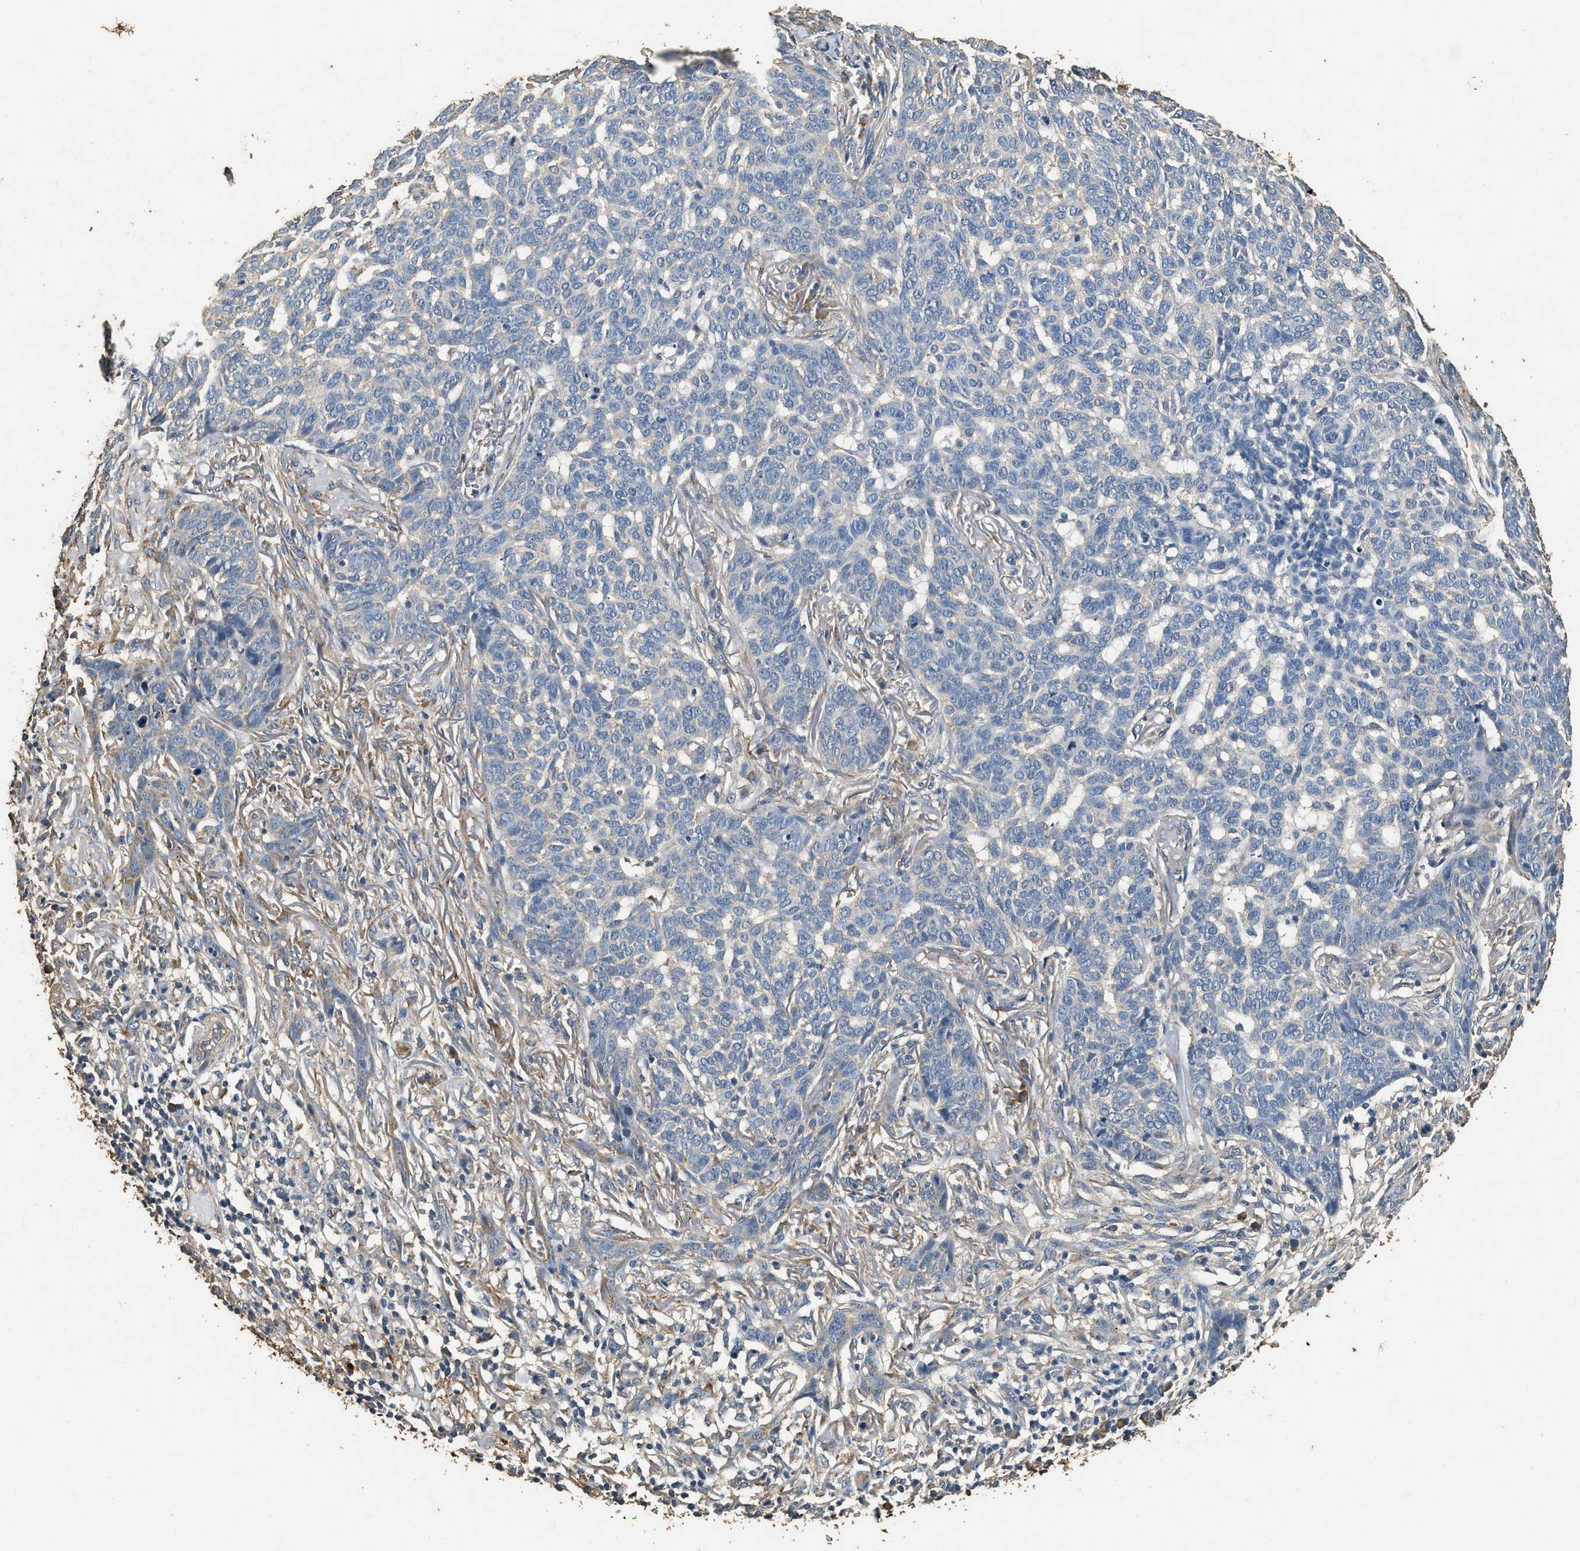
{"staining": {"intensity": "negative", "quantity": "none", "location": "none"}, "tissue": "skin cancer", "cell_type": "Tumor cells", "image_type": "cancer", "snomed": [{"axis": "morphology", "description": "Basal cell carcinoma"}, {"axis": "topography", "description": "Skin"}], "caption": "A micrograph of human skin cancer (basal cell carcinoma) is negative for staining in tumor cells. (DAB IHC, high magnification).", "gene": "MIB1", "patient": {"sex": "male", "age": 85}}